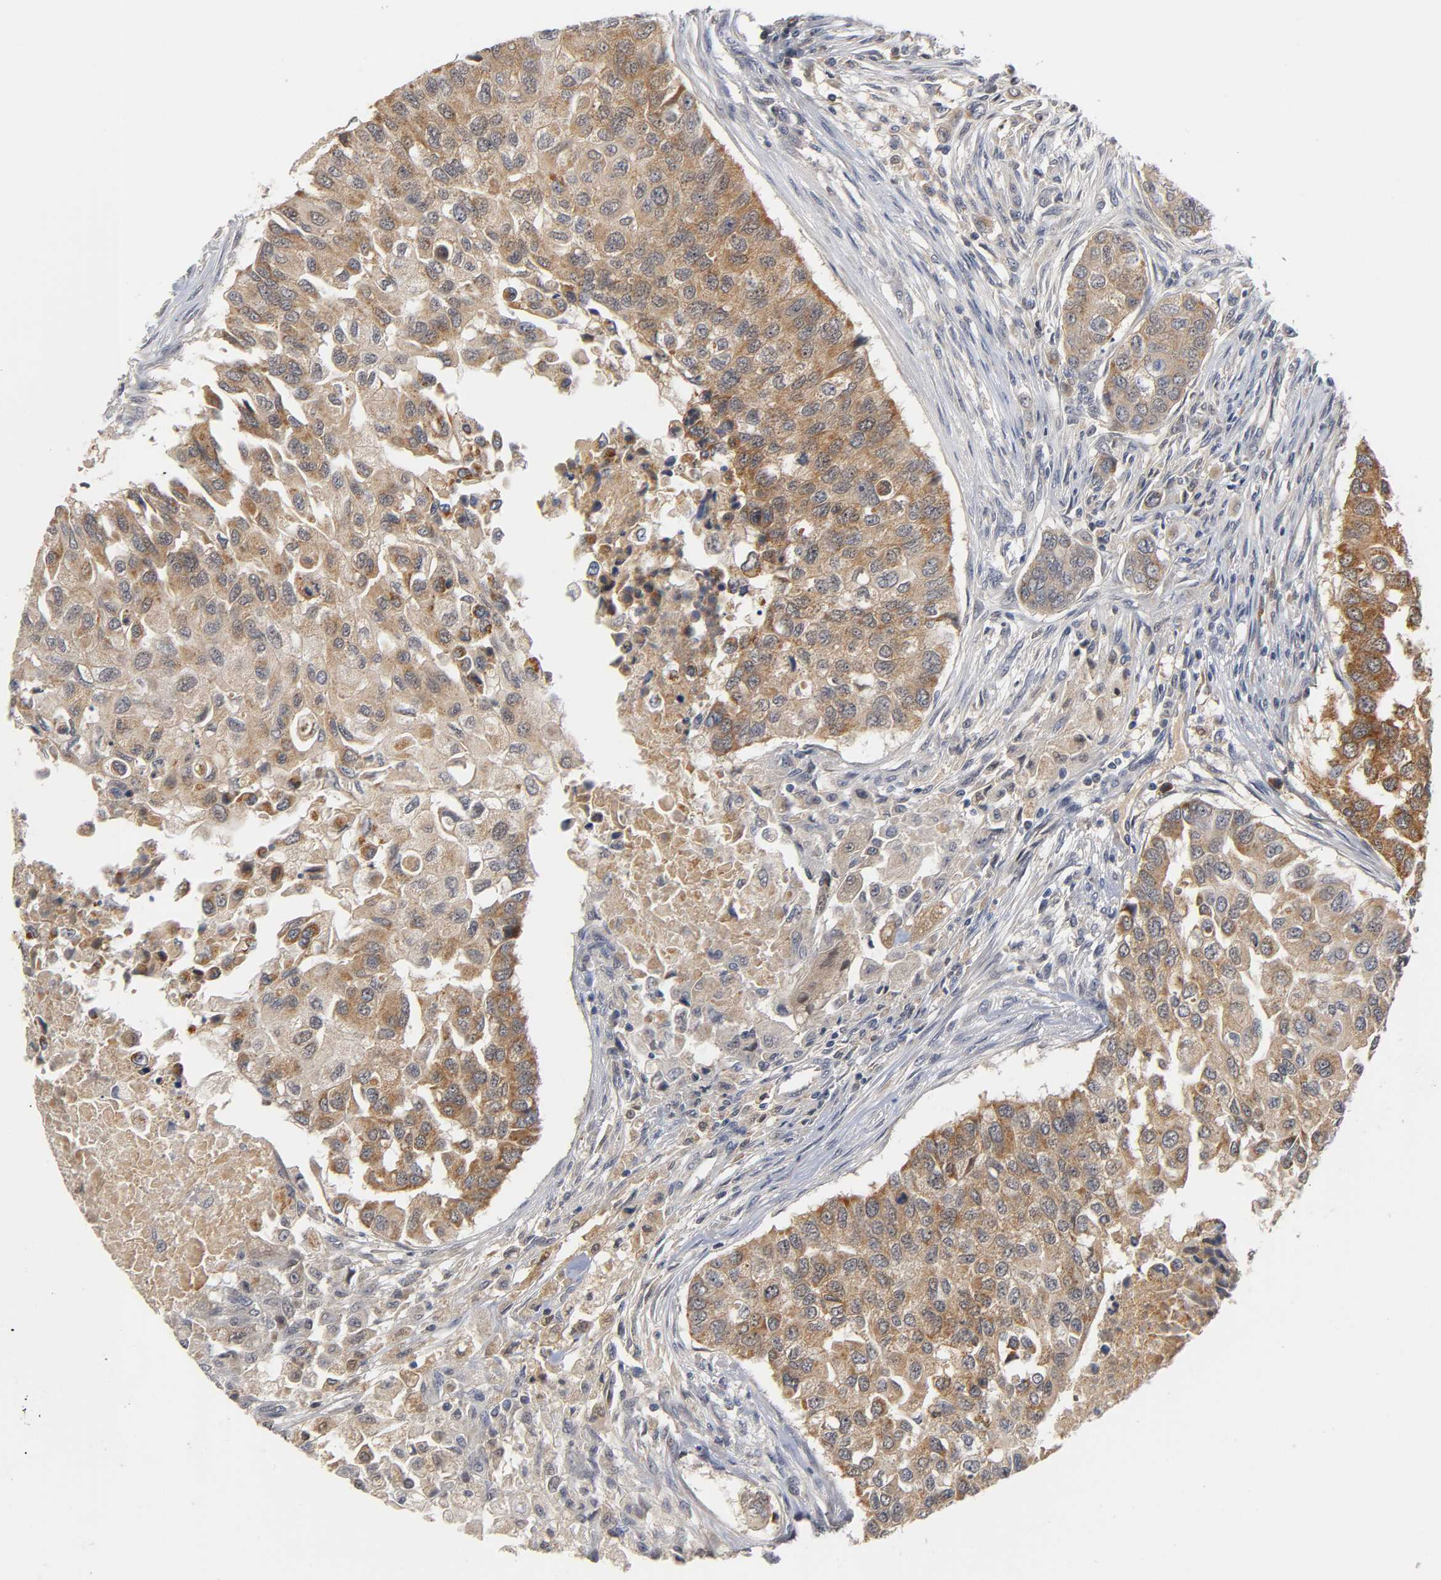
{"staining": {"intensity": "moderate", "quantity": ">75%", "location": "cytoplasmic/membranous"}, "tissue": "breast cancer", "cell_type": "Tumor cells", "image_type": "cancer", "snomed": [{"axis": "morphology", "description": "Normal tissue, NOS"}, {"axis": "morphology", "description": "Duct carcinoma"}, {"axis": "topography", "description": "Breast"}], "caption": "Breast cancer stained with immunohistochemistry (IHC) reveals moderate cytoplasmic/membranous staining in about >75% of tumor cells. The staining was performed using DAB, with brown indicating positive protein expression. Nuclei are stained blue with hematoxylin.", "gene": "GSTZ1", "patient": {"sex": "female", "age": 49}}